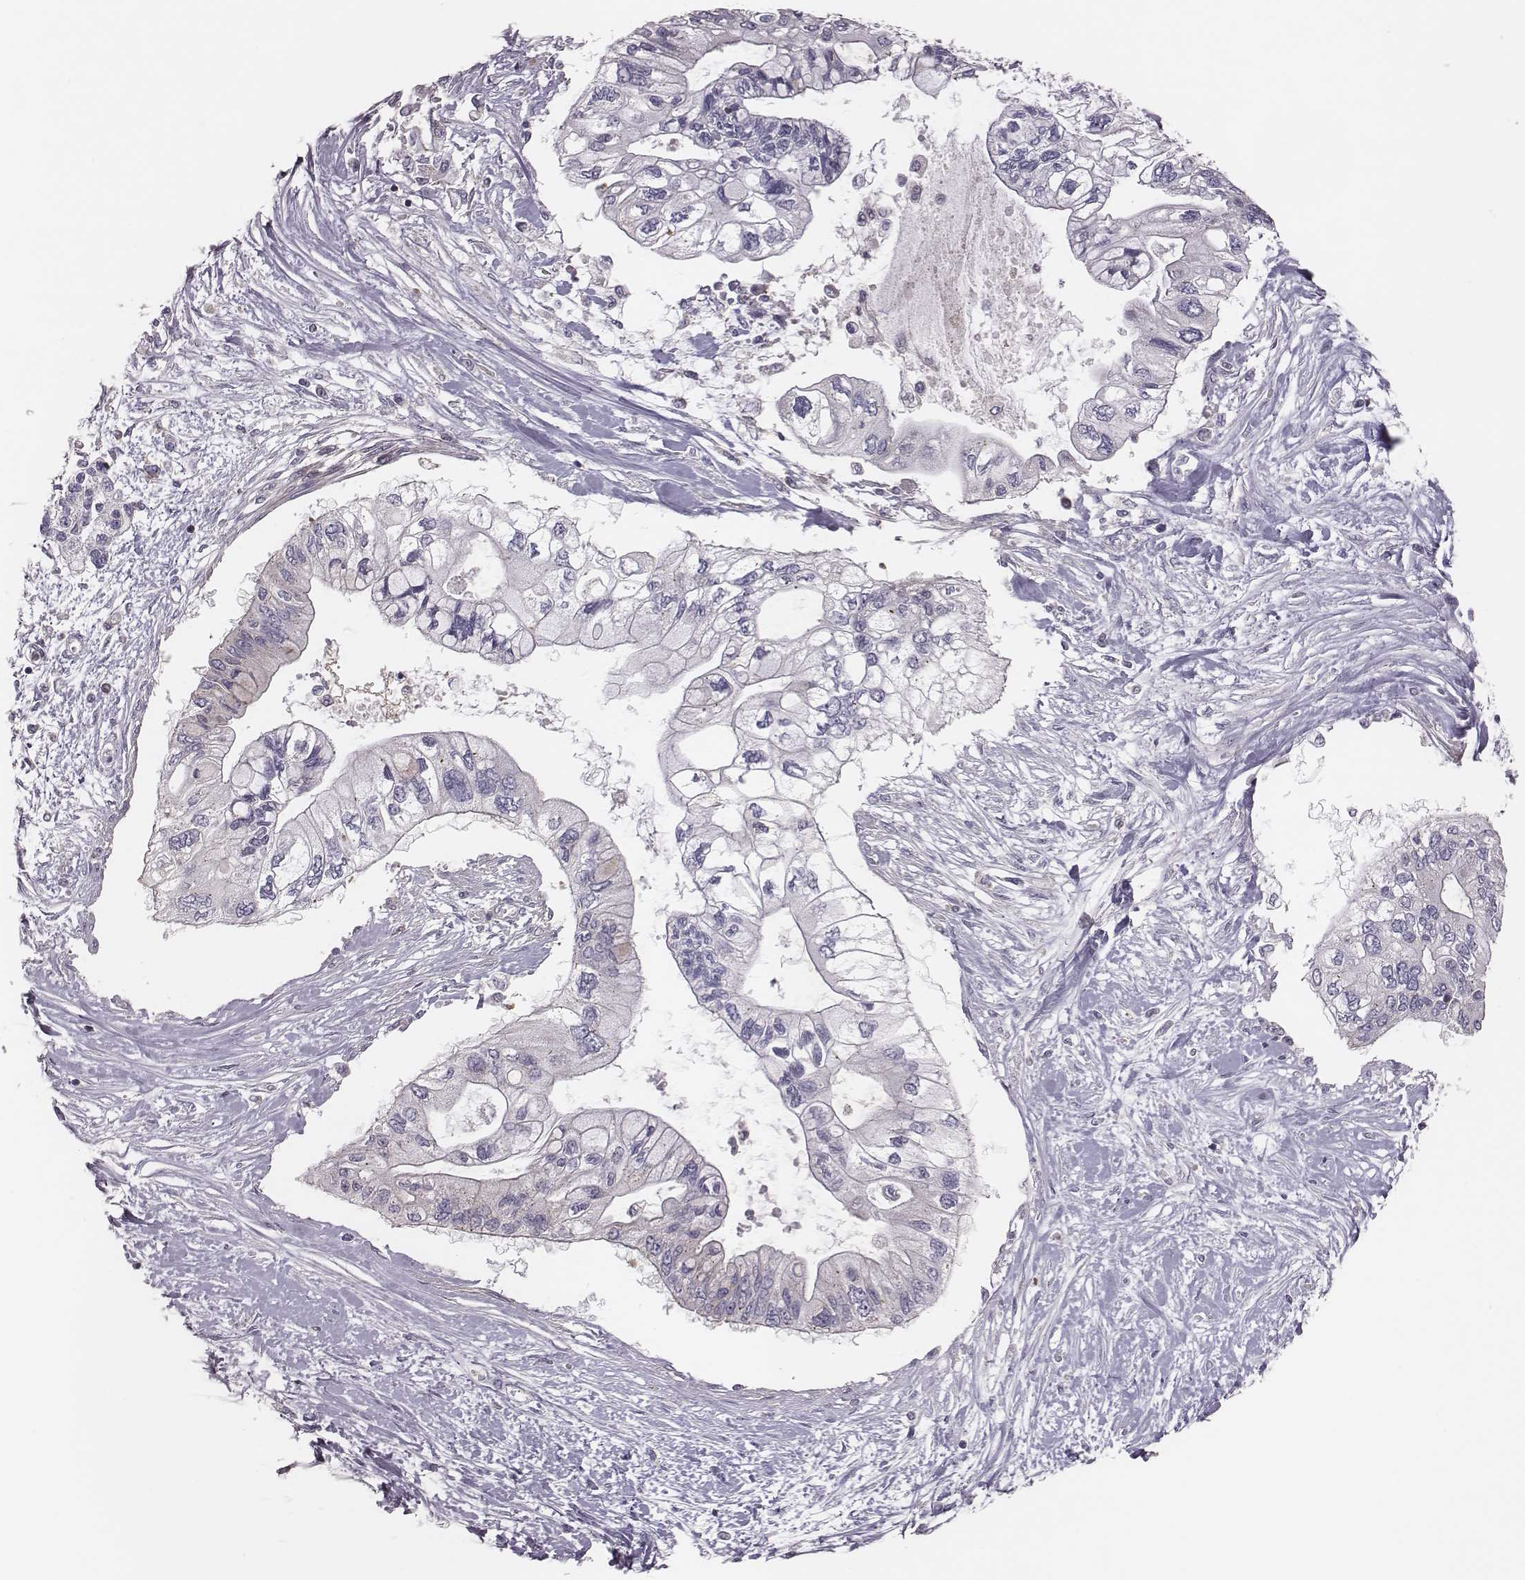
{"staining": {"intensity": "negative", "quantity": "none", "location": "none"}, "tissue": "pancreatic cancer", "cell_type": "Tumor cells", "image_type": "cancer", "snomed": [{"axis": "morphology", "description": "Adenocarcinoma, NOS"}, {"axis": "topography", "description": "Pancreas"}], "caption": "Immunohistochemistry histopathology image of neoplastic tissue: pancreatic adenocarcinoma stained with DAB (3,3'-diaminobenzidine) exhibits no significant protein expression in tumor cells.", "gene": "CAD", "patient": {"sex": "female", "age": 77}}